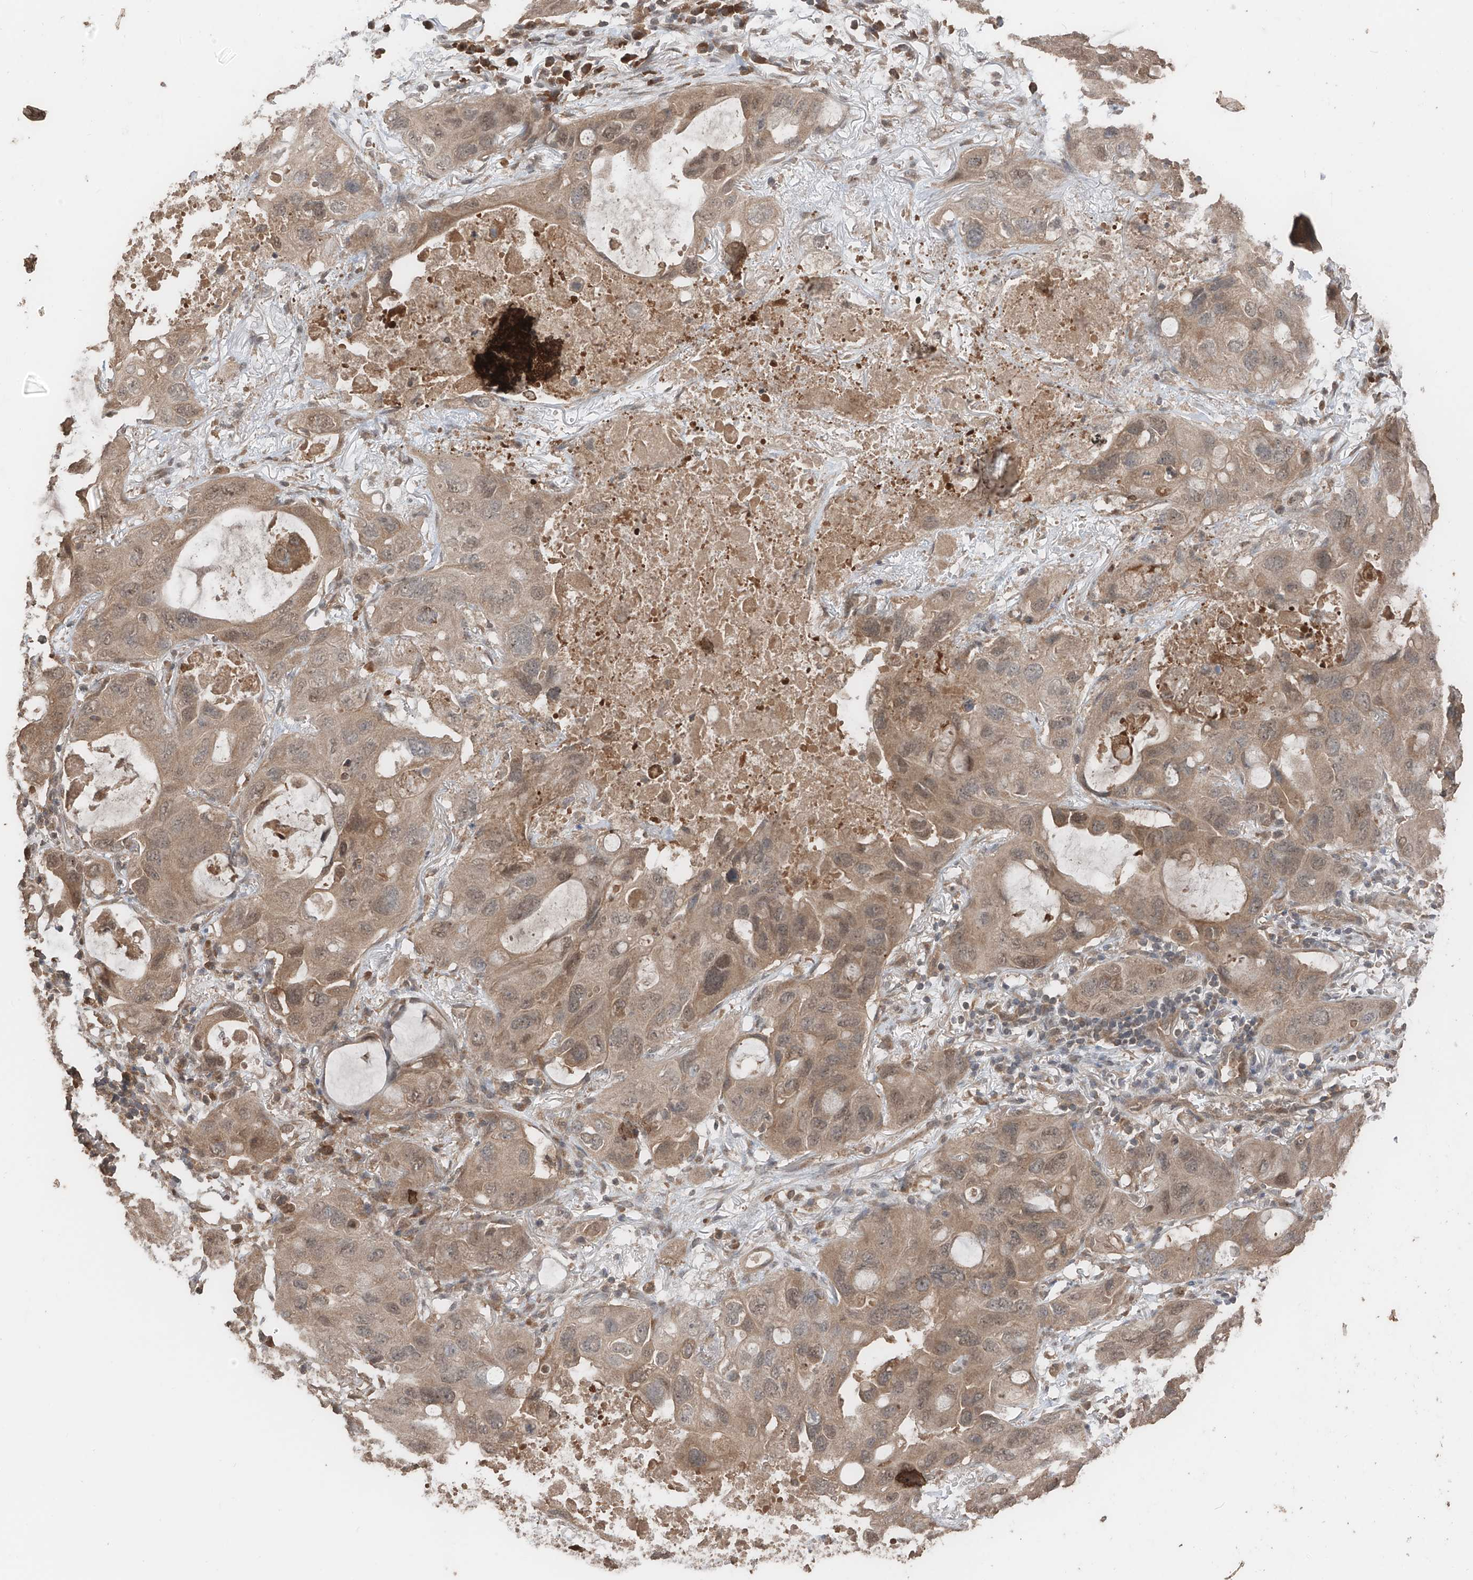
{"staining": {"intensity": "moderate", "quantity": ">75%", "location": "cytoplasmic/membranous,nuclear"}, "tissue": "lung cancer", "cell_type": "Tumor cells", "image_type": "cancer", "snomed": [{"axis": "morphology", "description": "Squamous cell carcinoma, NOS"}, {"axis": "topography", "description": "Lung"}], "caption": "IHC micrograph of lung cancer stained for a protein (brown), which reveals medium levels of moderate cytoplasmic/membranous and nuclear positivity in about >75% of tumor cells.", "gene": "FAM135A", "patient": {"sex": "female", "age": 73}}